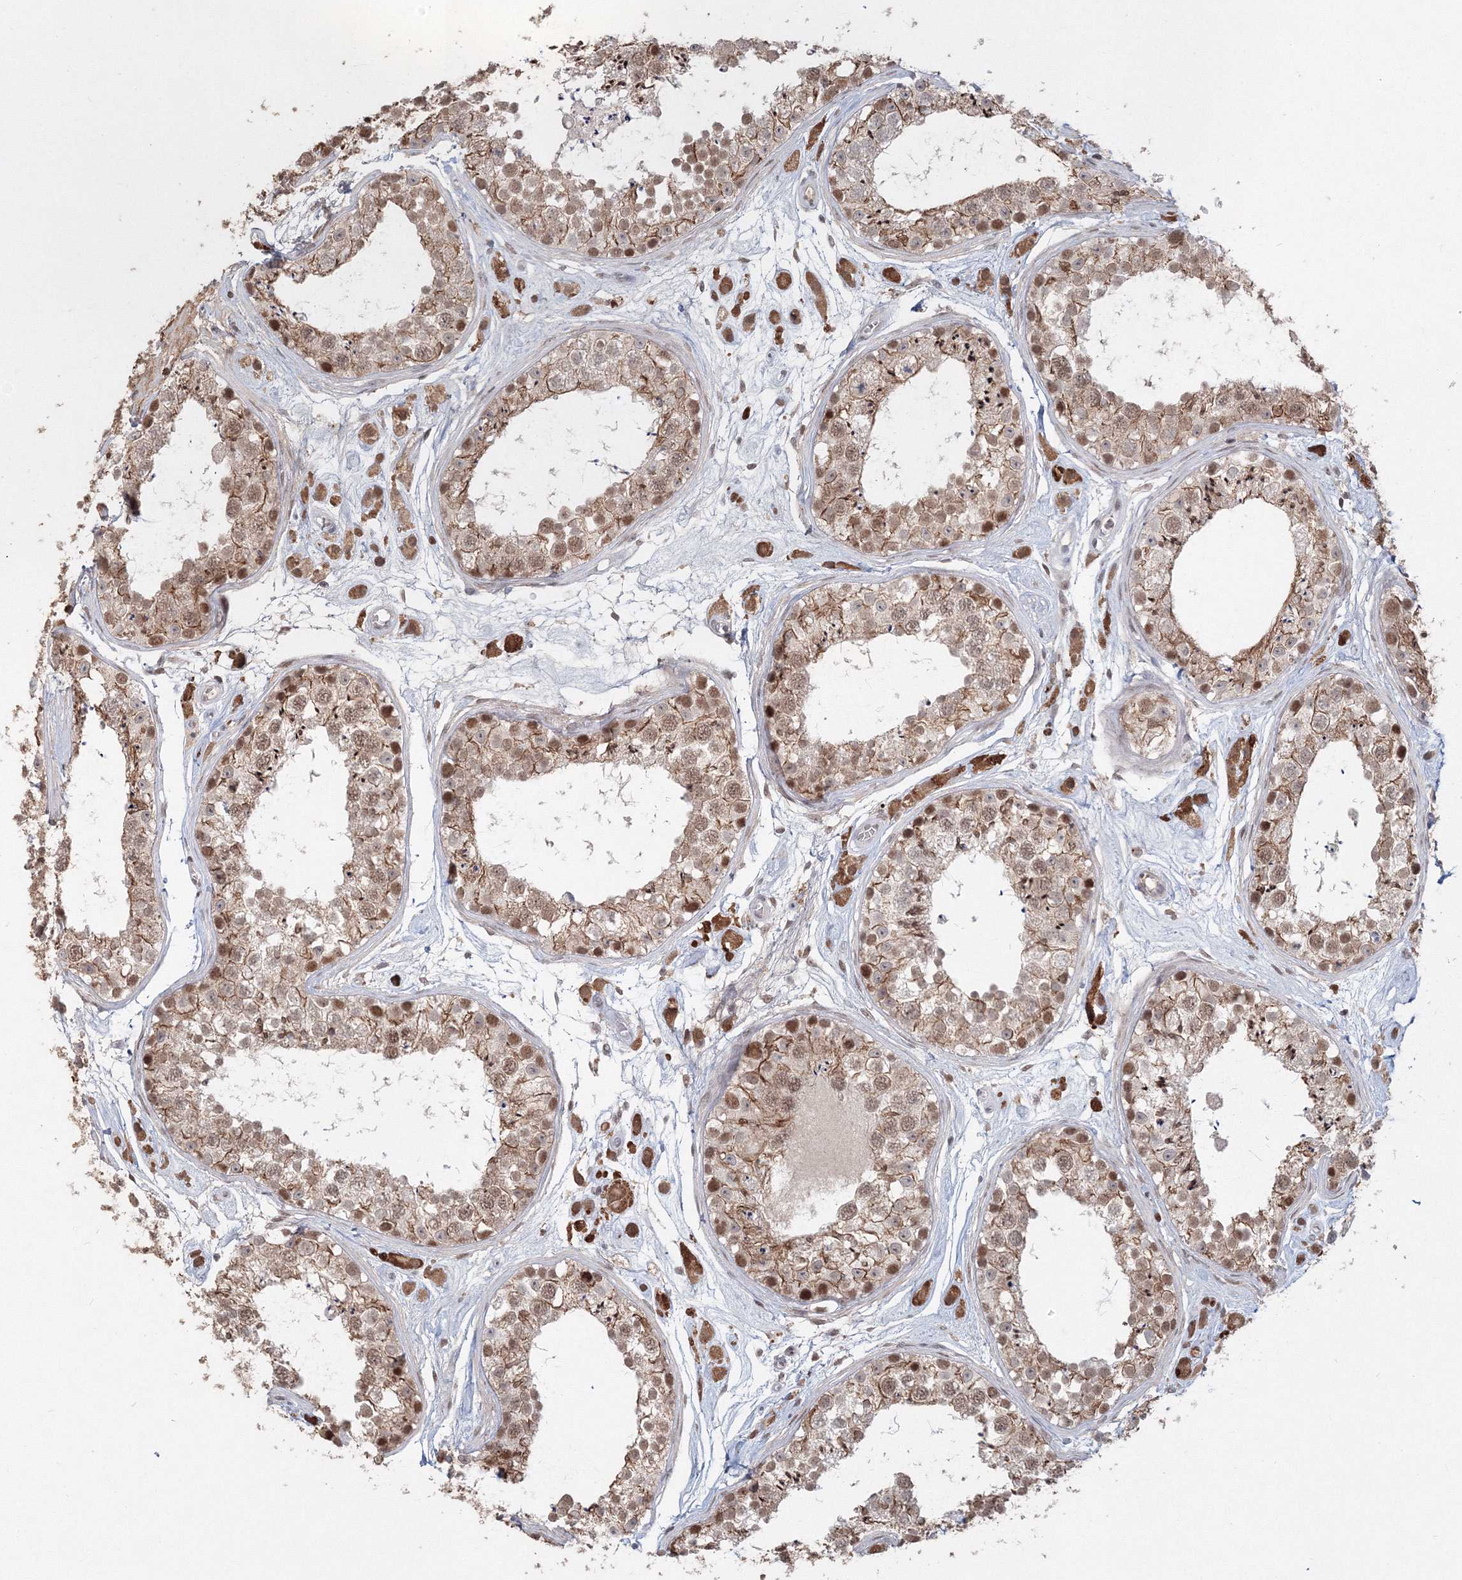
{"staining": {"intensity": "moderate", "quantity": ">75%", "location": "nuclear"}, "tissue": "testis", "cell_type": "Cells in seminiferous ducts", "image_type": "normal", "snomed": [{"axis": "morphology", "description": "Normal tissue, NOS"}, {"axis": "topography", "description": "Testis"}], "caption": "High-magnification brightfield microscopy of normal testis stained with DAB (brown) and counterstained with hematoxylin (blue). cells in seminiferous ducts exhibit moderate nuclear staining is appreciated in about>75% of cells.", "gene": "IWS1", "patient": {"sex": "male", "age": 25}}